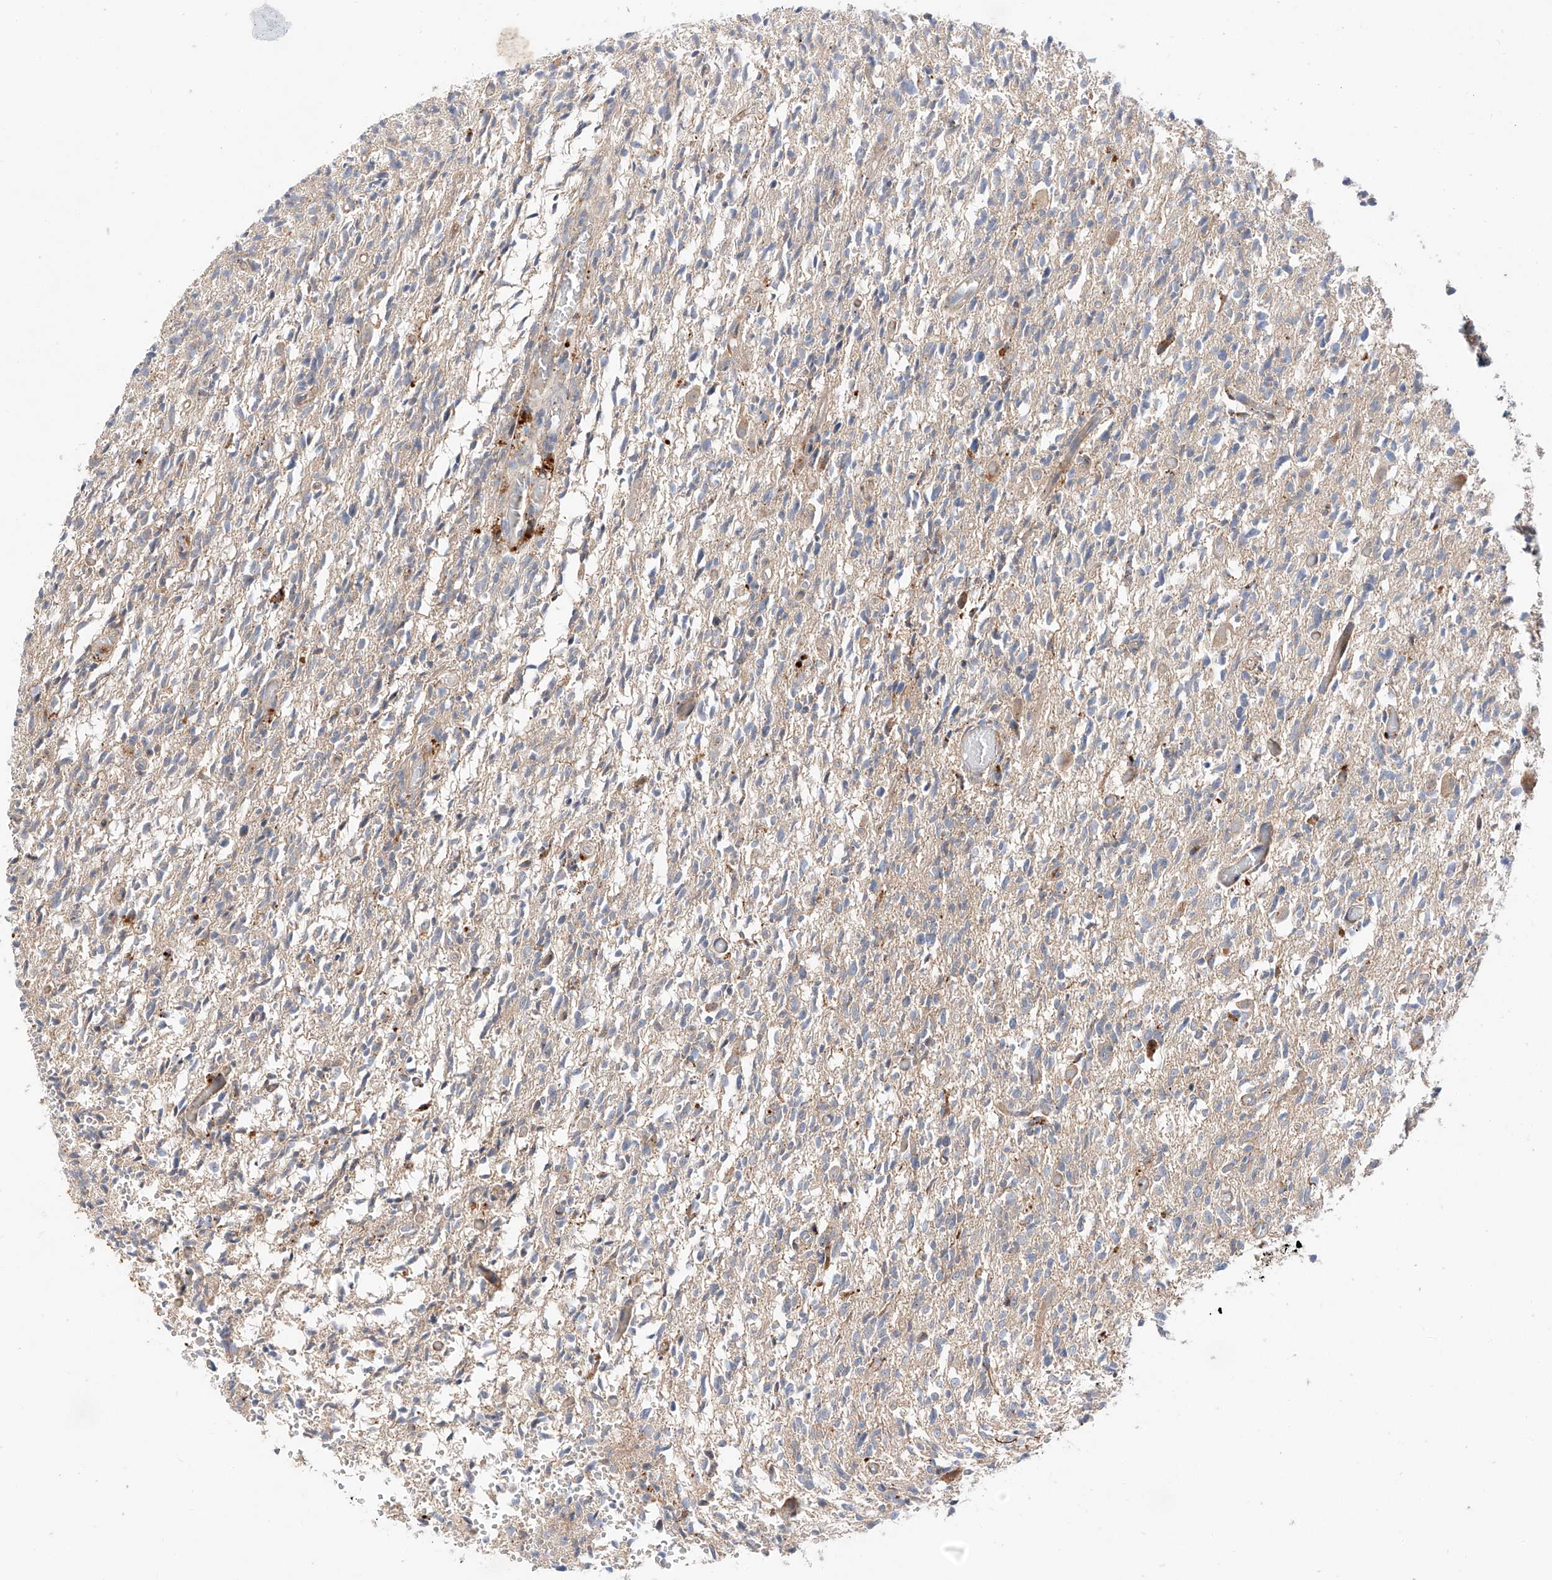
{"staining": {"intensity": "negative", "quantity": "none", "location": "none"}, "tissue": "glioma", "cell_type": "Tumor cells", "image_type": "cancer", "snomed": [{"axis": "morphology", "description": "Glioma, malignant, High grade"}, {"axis": "topography", "description": "Brain"}], "caption": "The histopathology image reveals no significant staining in tumor cells of malignant glioma (high-grade).", "gene": "DIRAS3", "patient": {"sex": "female", "age": 57}}